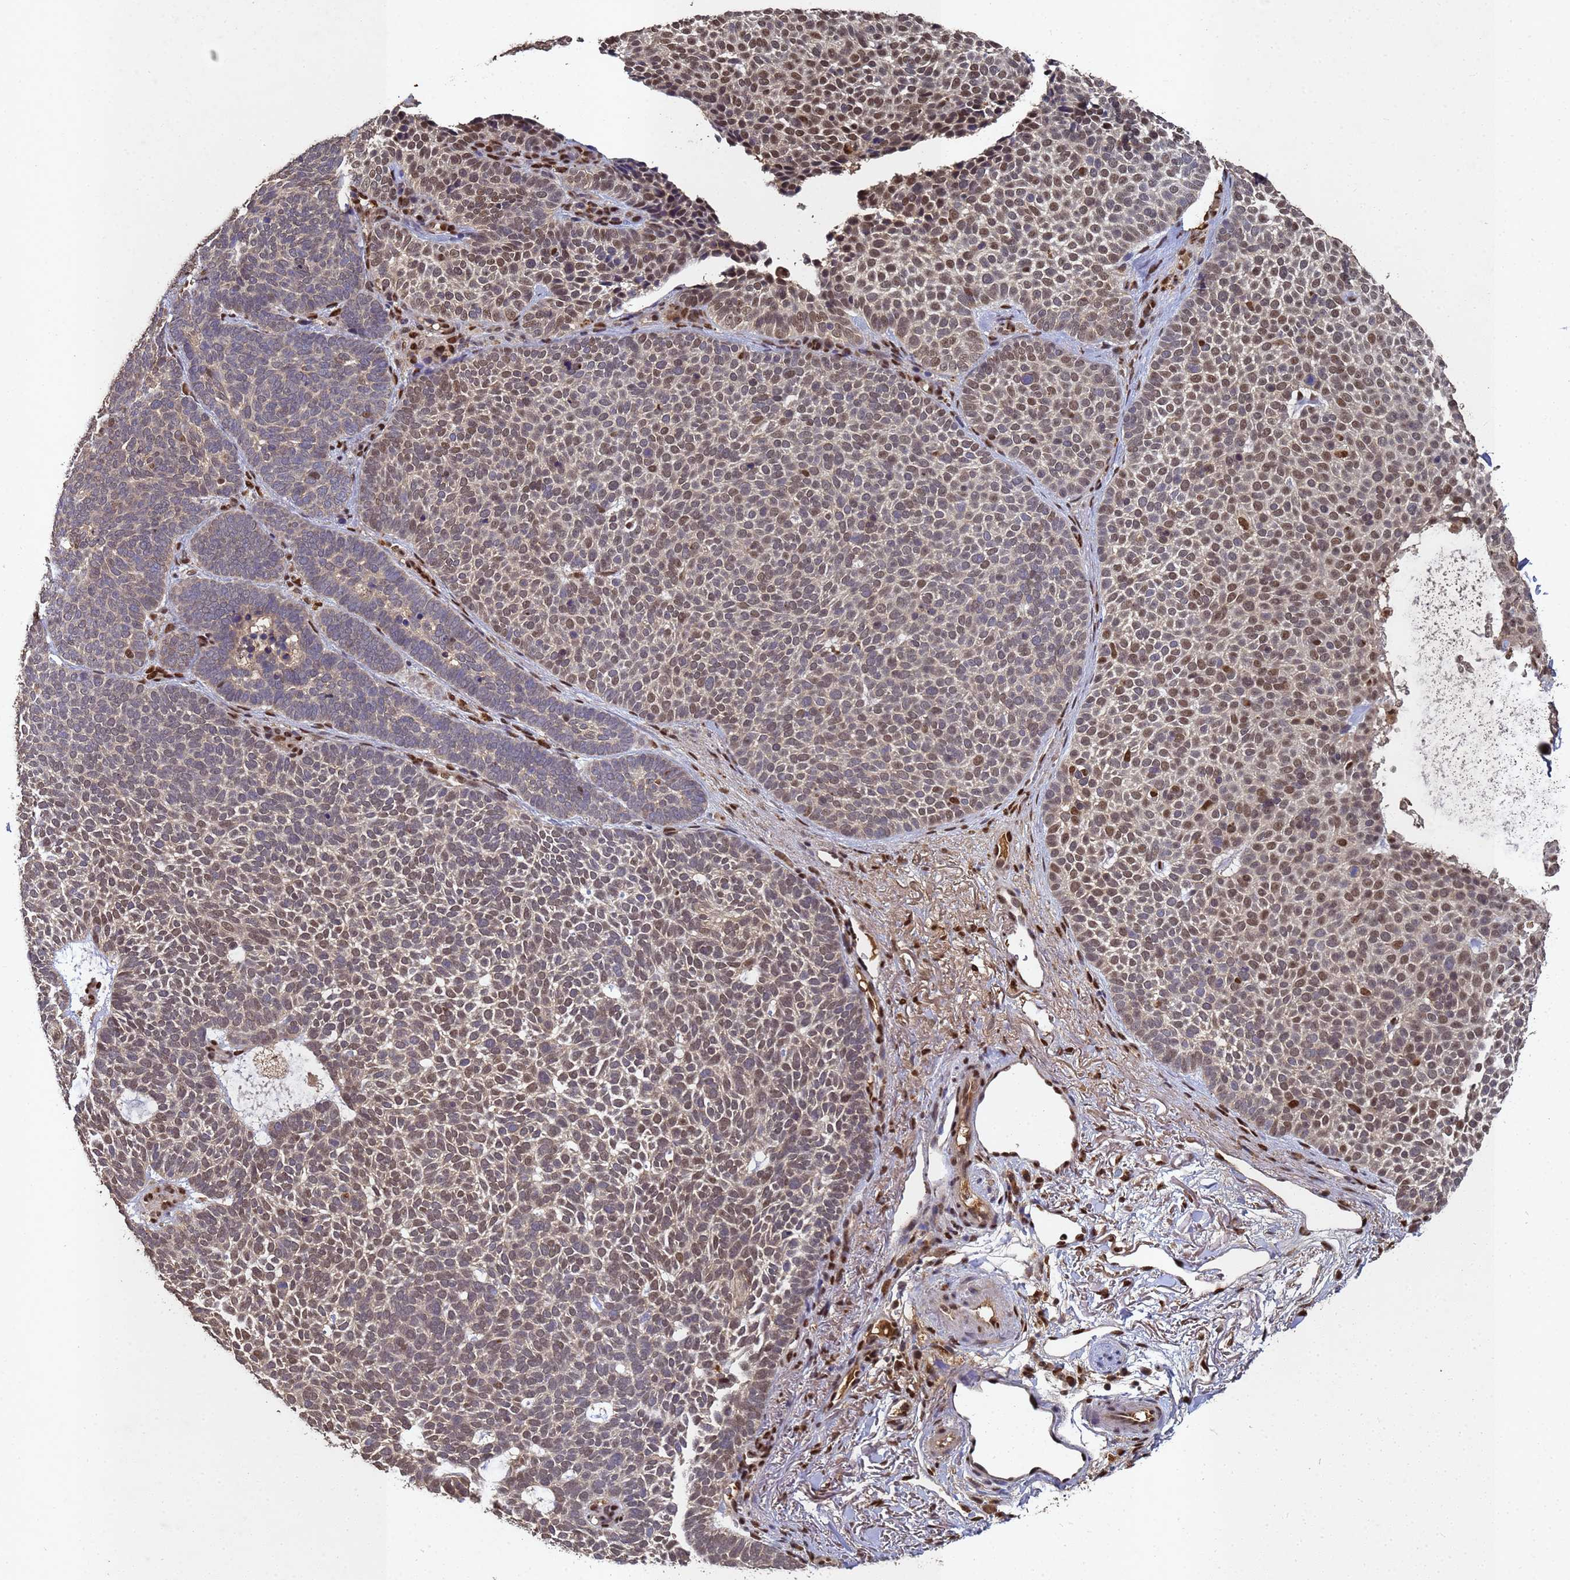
{"staining": {"intensity": "moderate", "quantity": "<25%", "location": "nuclear"}, "tissue": "skin cancer", "cell_type": "Tumor cells", "image_type": "cancer", "snomed": [{"axis": "morphology", "description": "Basal cell carcinoma"}, {"axis": "topography", "description": "Skin"}], "caption": "Basal cell carcinoma (skin) was stained to show a protein in brown. There is low levels of moderate nuclear staining in approximately <25% of tumor cells.", "gene": "SECISBP2", "patient": {"sex": "female", "age": 77}}